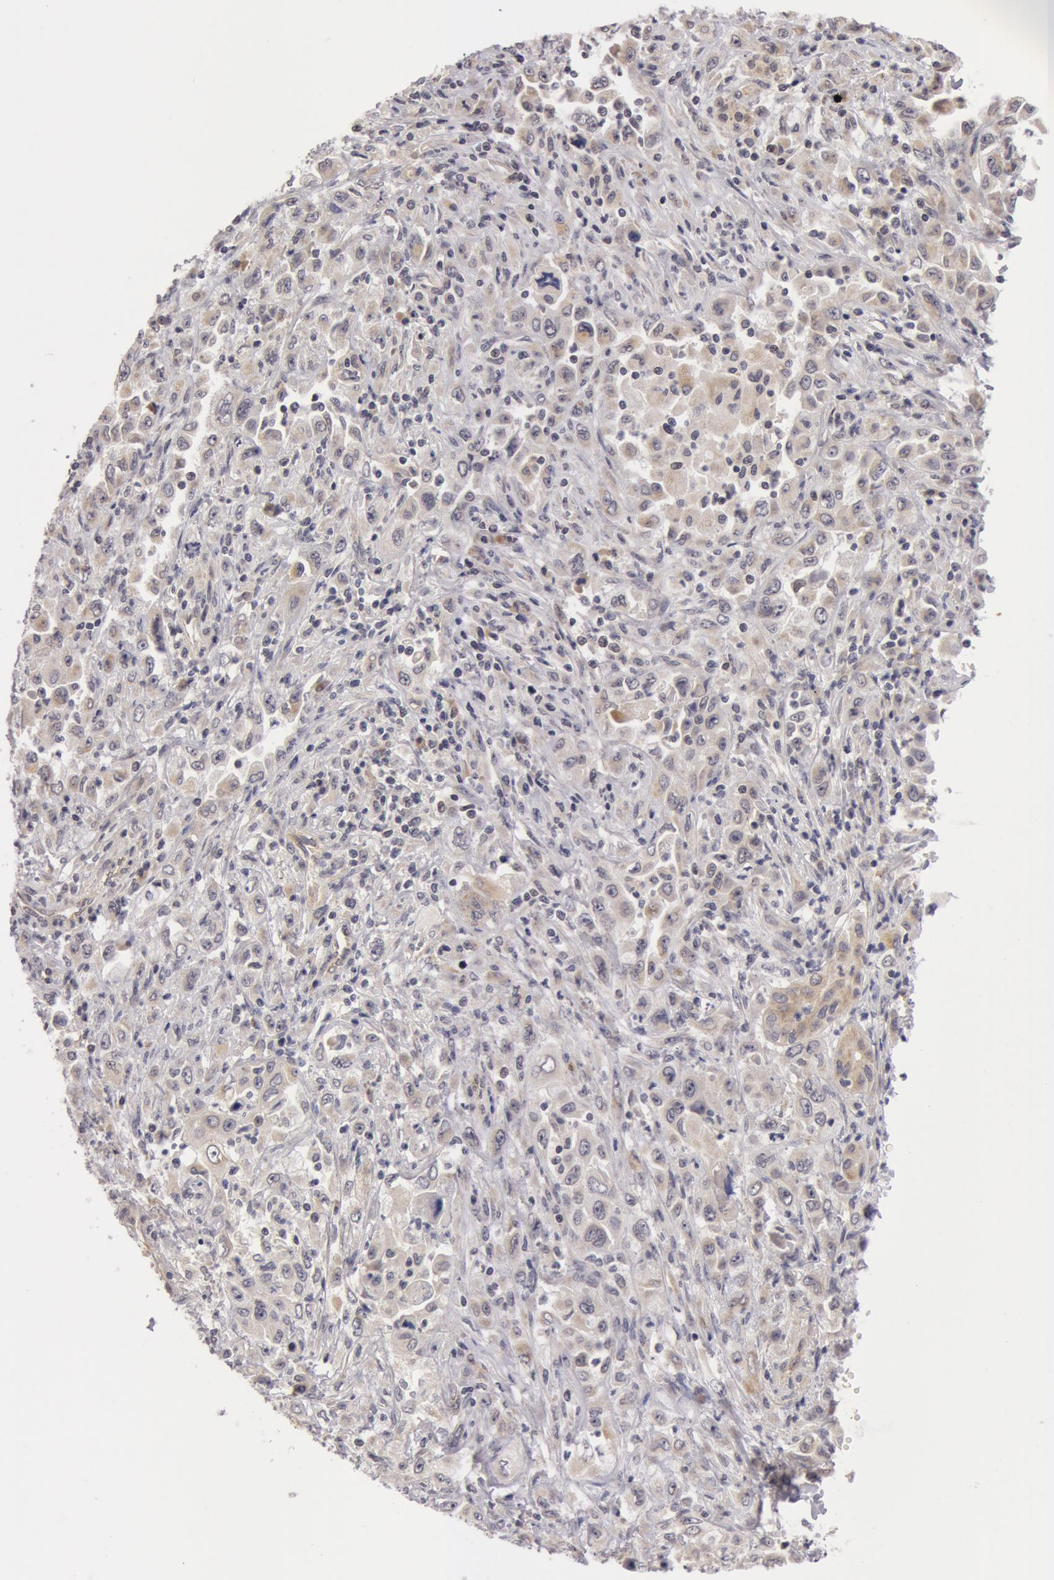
{"staining": {"intensity": "weak", "quantity": "<25%", "location": "cytoplasmic/membranous"}, "tissue": "pancreatic cancer", "cell_type": "Tumor cells", "image_type": "cancer", "snomed": [{"axis": "morphology", "description": "Adenocarcinoma, NOS"}, {"axis": "topography", "description": "Pancreas"}], "caption": "This is an immunohistochemistry (IHC) image of human pancreatic adenocarcinoma. There is no positivity in tumor cells.", "gene": "SYTL4", "patient": {"sex": "male", "age": 70}}